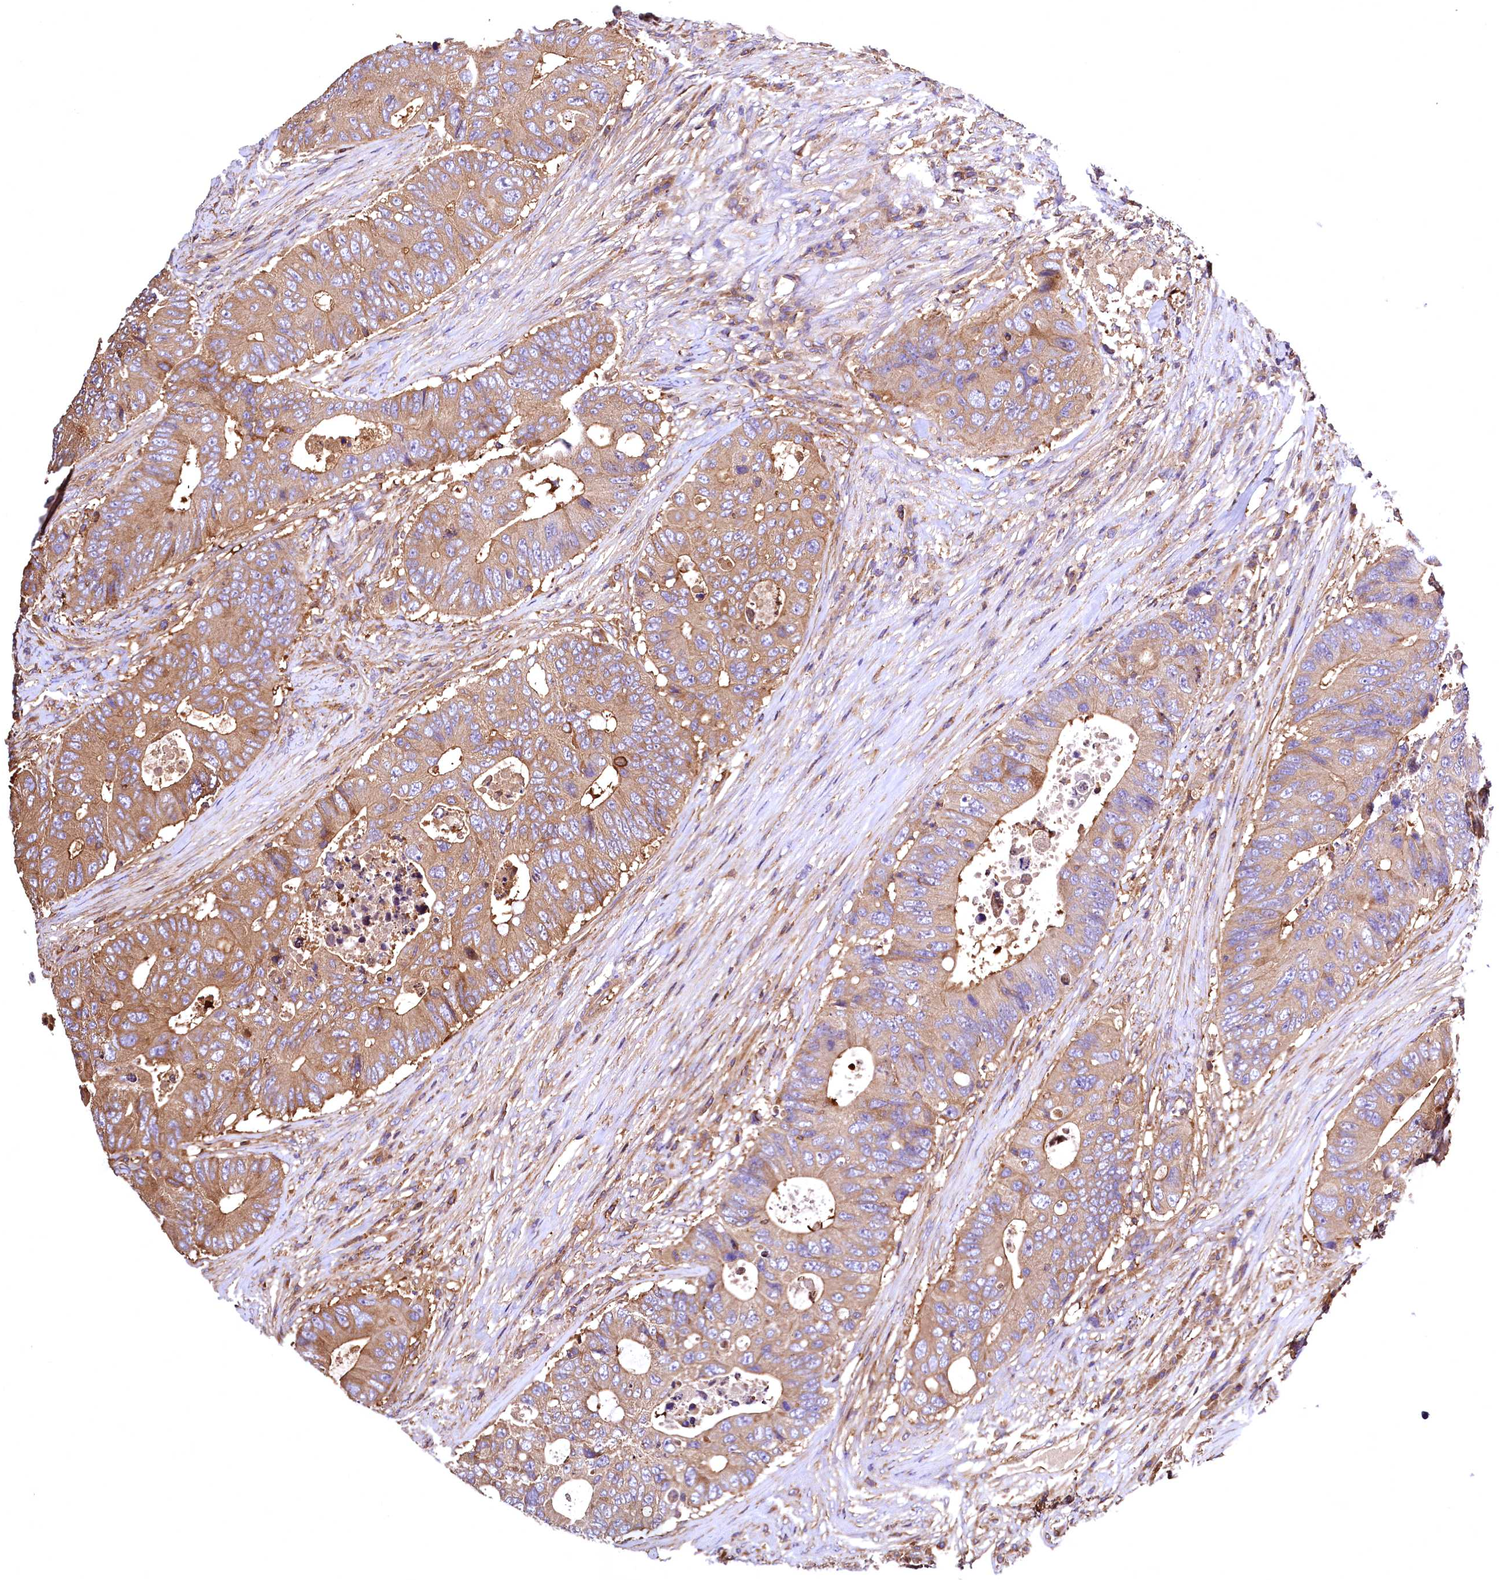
{"staining": {"intensity": "moderate", "quantity": "25%-75%", "location": "cytoplasmic/membranous"}, "tissue": "colorectal cancer", "cell_type": "Tumor cells", "image_type": "cancer", "snomed": [{"axis": "morphology", "description": "Adenocarcinoma, NOS"}, {"axis": "topography", "description": "Colon"}], "caption": "High-power microscopy captured an immunohistochemistry photomicrograph of adenocarcinoma (colorectal), revealing moderate cytoplasmic/membranous positivity in about 25%-75% of tumor cells.", "gene": "RARS2", "patient": {"sex": "male", "age": 71}}